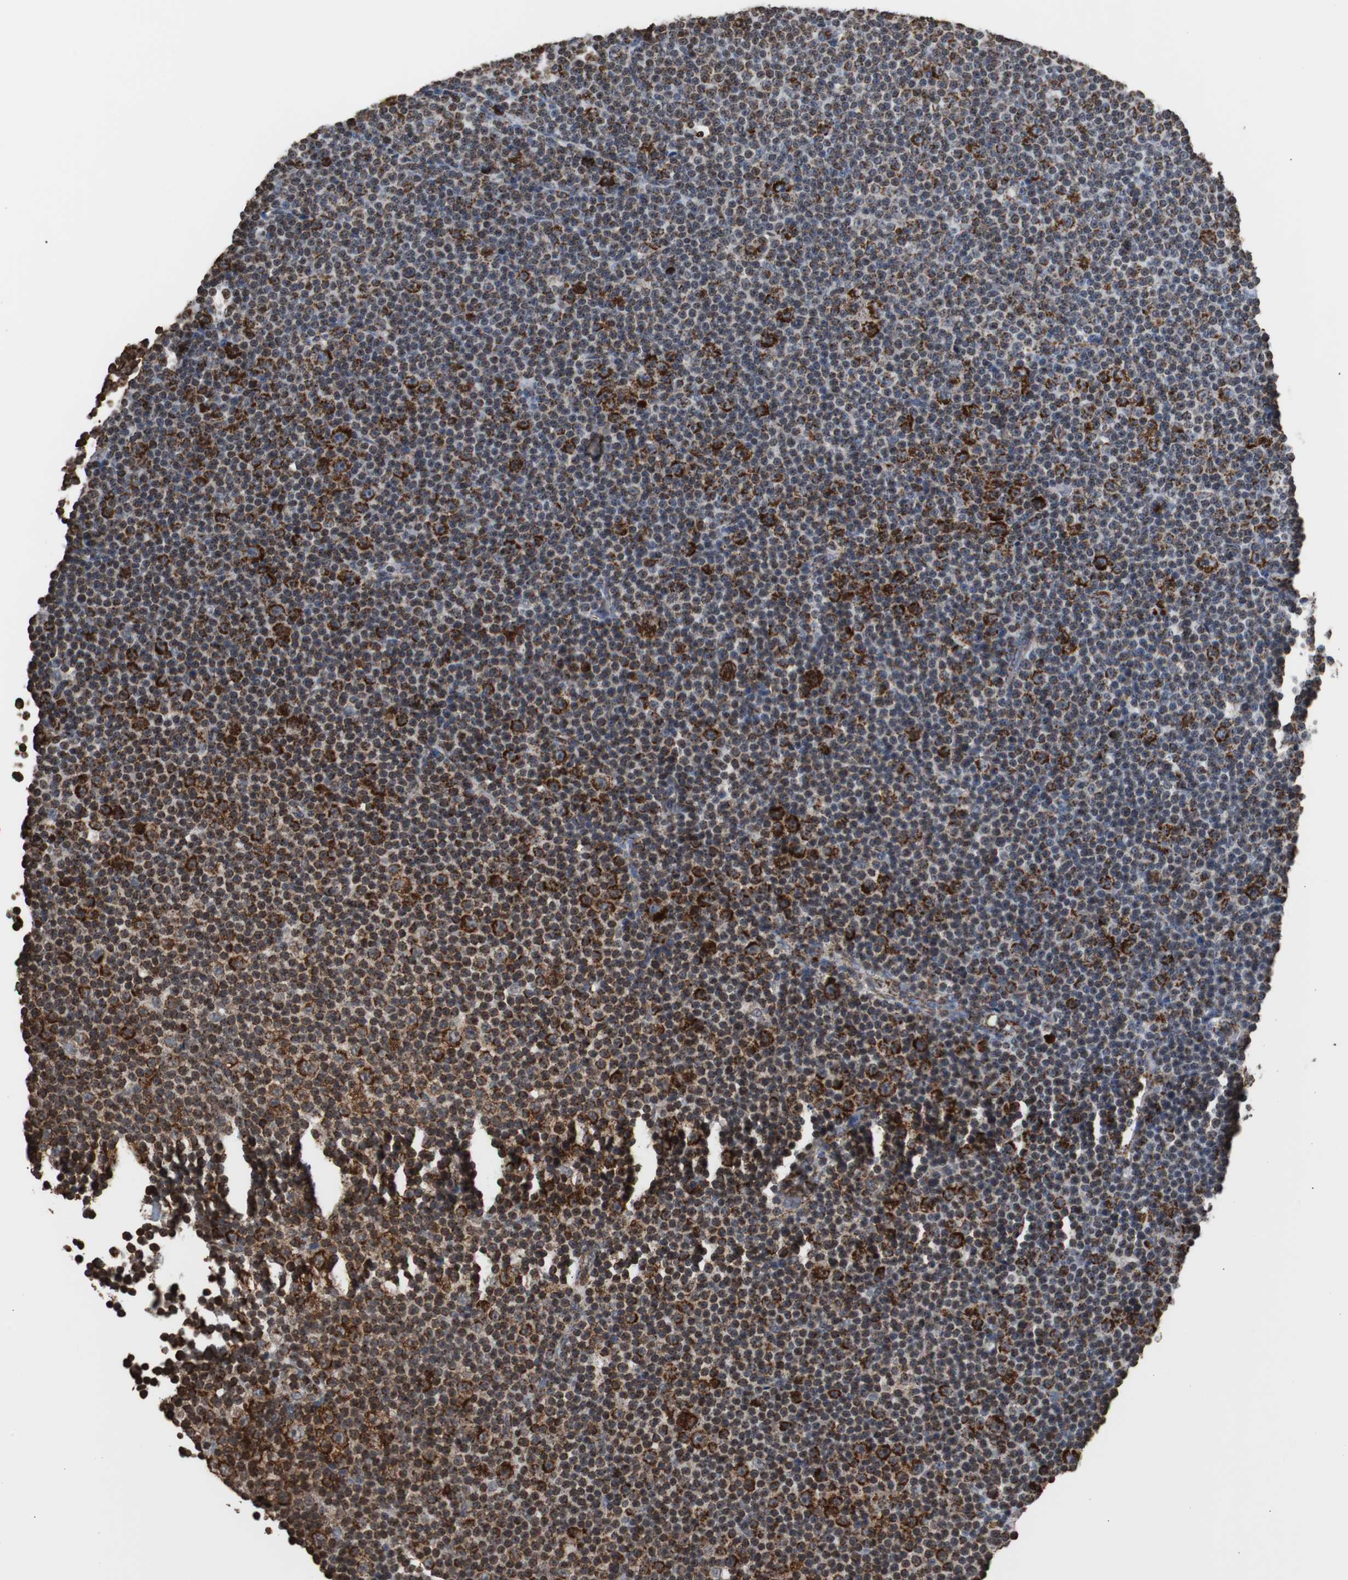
{"staining": {"intensity": "strong", "quantity": ">75%", "location": "cytoplasmic/membranous"}, "tissue": "lymphoma", "cell_type": "Tumor cells", "image_type": "cancer", "snomed": [{"axis": "morphology", "description": "Malignant lymphoma, non-Hodgkin's type, Low grade"}, {"axis": "topography", "description": "Lymph node"}], "caption": "Lymphoma was stained to show a protein in brown. There is high levels of strong cytoplasmic/membranous staining in approximately >75% of tumor cells. The staining is performed using DAB brown chromogen to label protein expression. The nuclei are counter-stained blue using hematoxylin.", "gene": "HSPA9", "patient": {"sex": "female", "age": 67}}